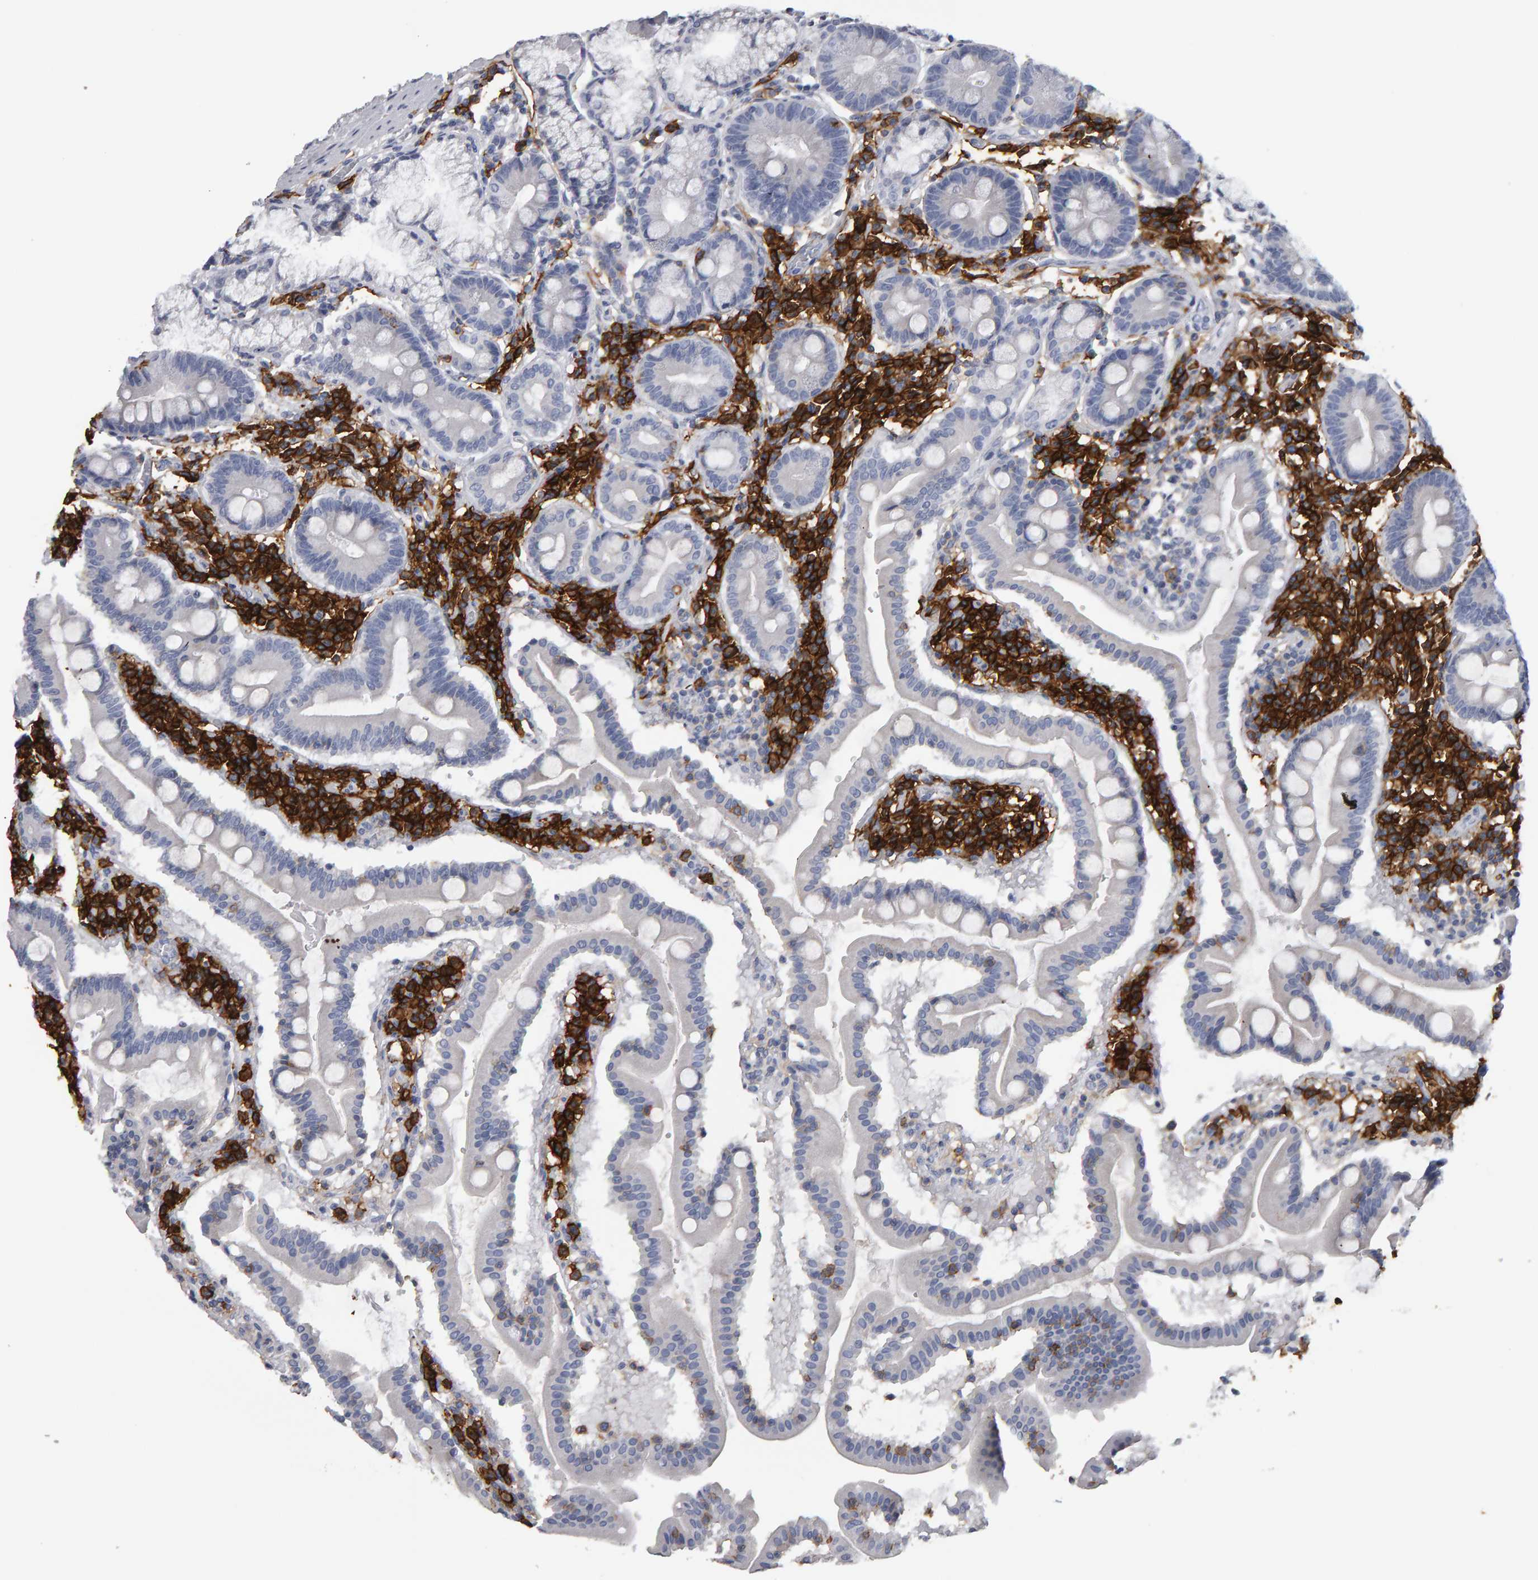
{"staining": {"intensity": "weak", "quantity": "<25%", "location": "cytoplasmic/membranous"}, "tissue": "duodenum", "cell_type": "Glandular cells", "image_type": "normal", "snomed": [{"axis": "morphology", "description": "Normal tissue, NOS"}, {"axis": "topography", "description": "Duodenum"}], "caption": "Protein analysis of unremarkable duodenum shows no significant positivity in glandular cells.", "gene": "CD38", "patient": {"sex": "male", "age": 50}}